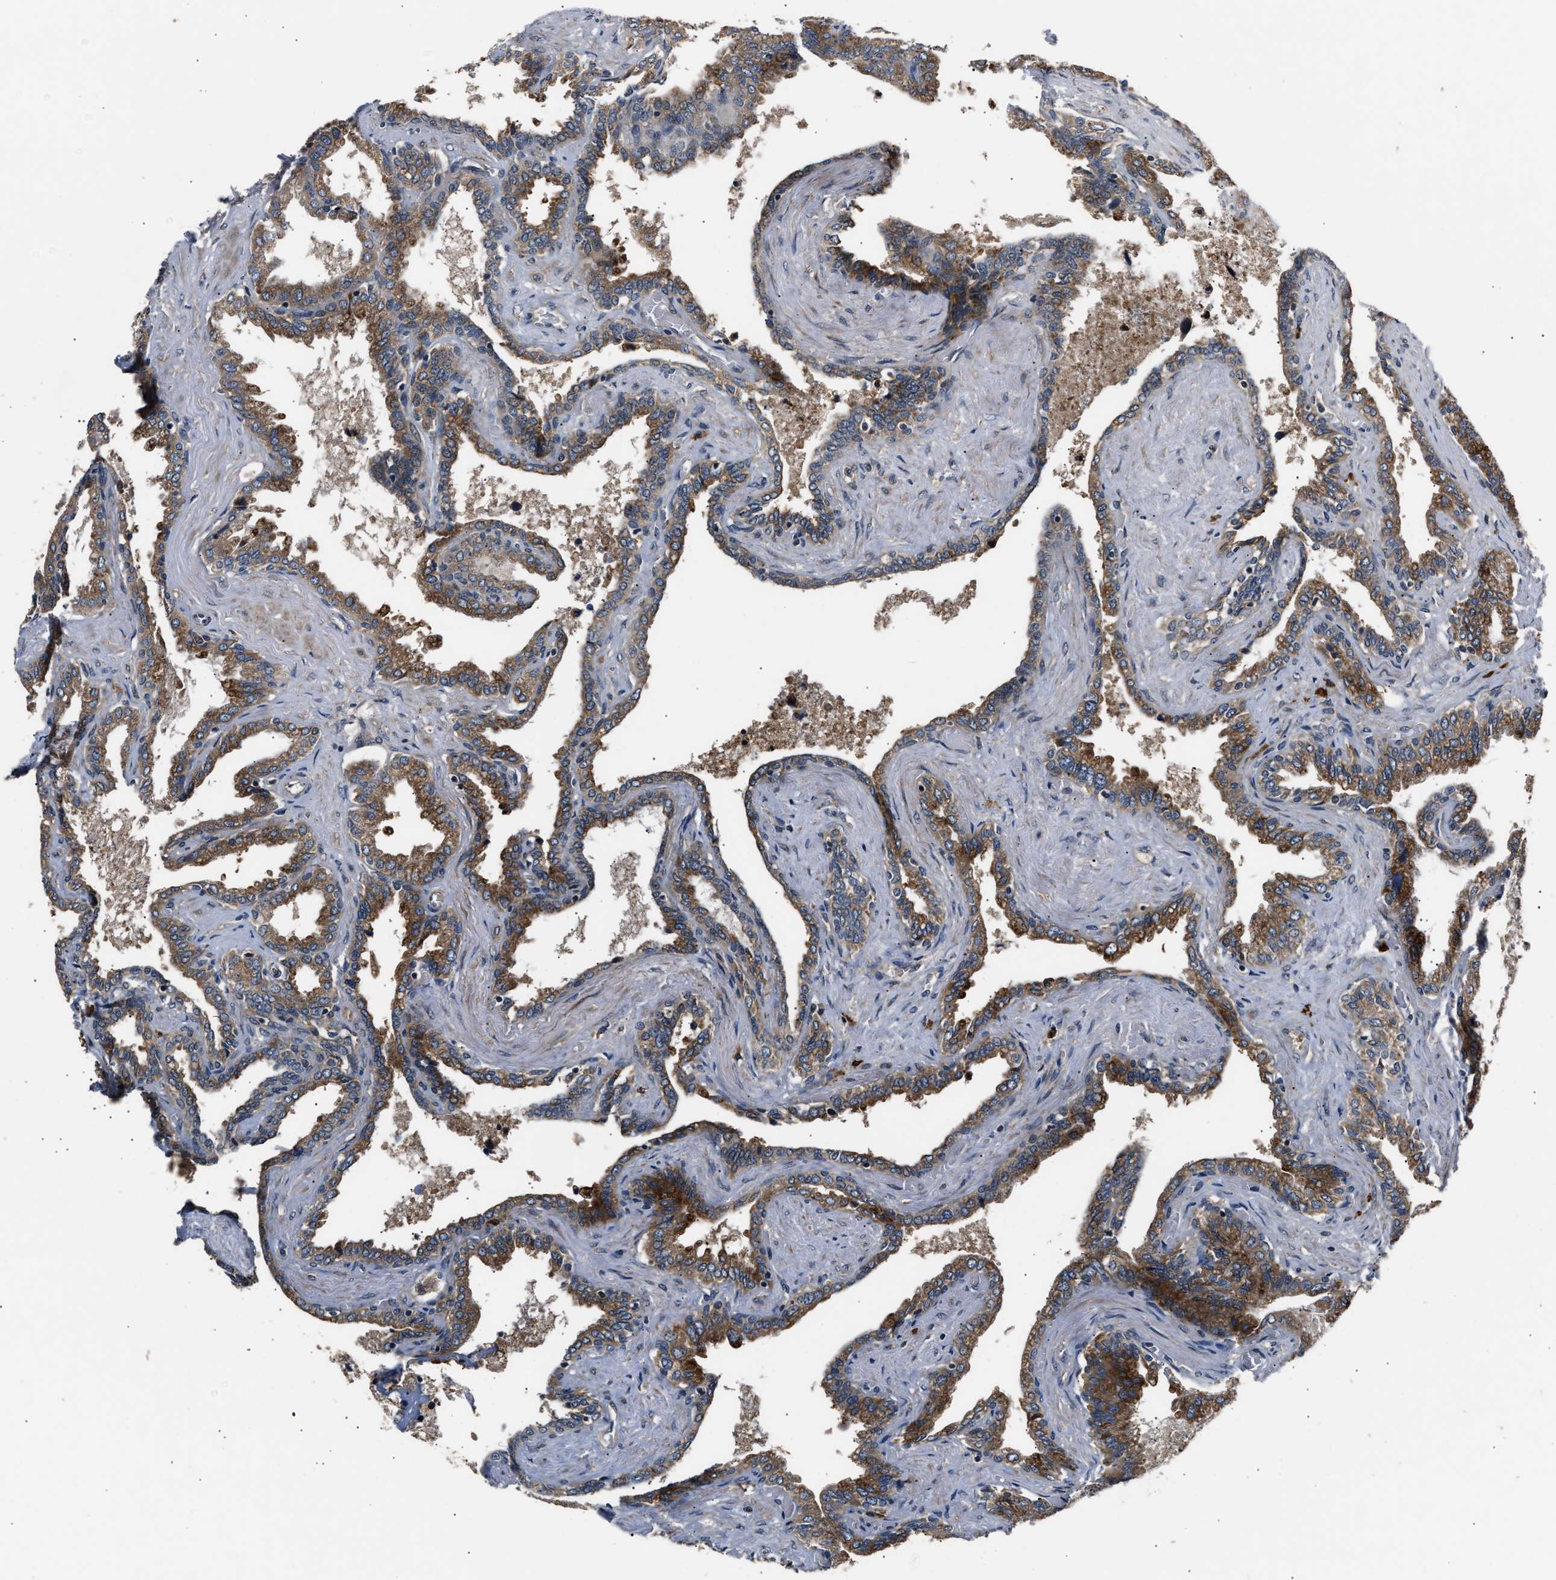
{"staining": {"intensity": "moderate", "quantity": ">75%", "location": "cytoplasmic/membranous"}, "tissue": "seminal vesicle", "cell_type": "Glandular cells", "image_type": "normal", "snomed": [{"axis": "morphology", "description": "Normal tissue, NOS"}, {"axis": "topography", "description": "Seminal veicle"}], "caption": "Moderate cytoplasmic/membranous expression is appreciated in about >75% of glandular cells in normal seminal vesicle.", "gene": "IMPDH2", "patient": {"sex": "male", "age": 46}}